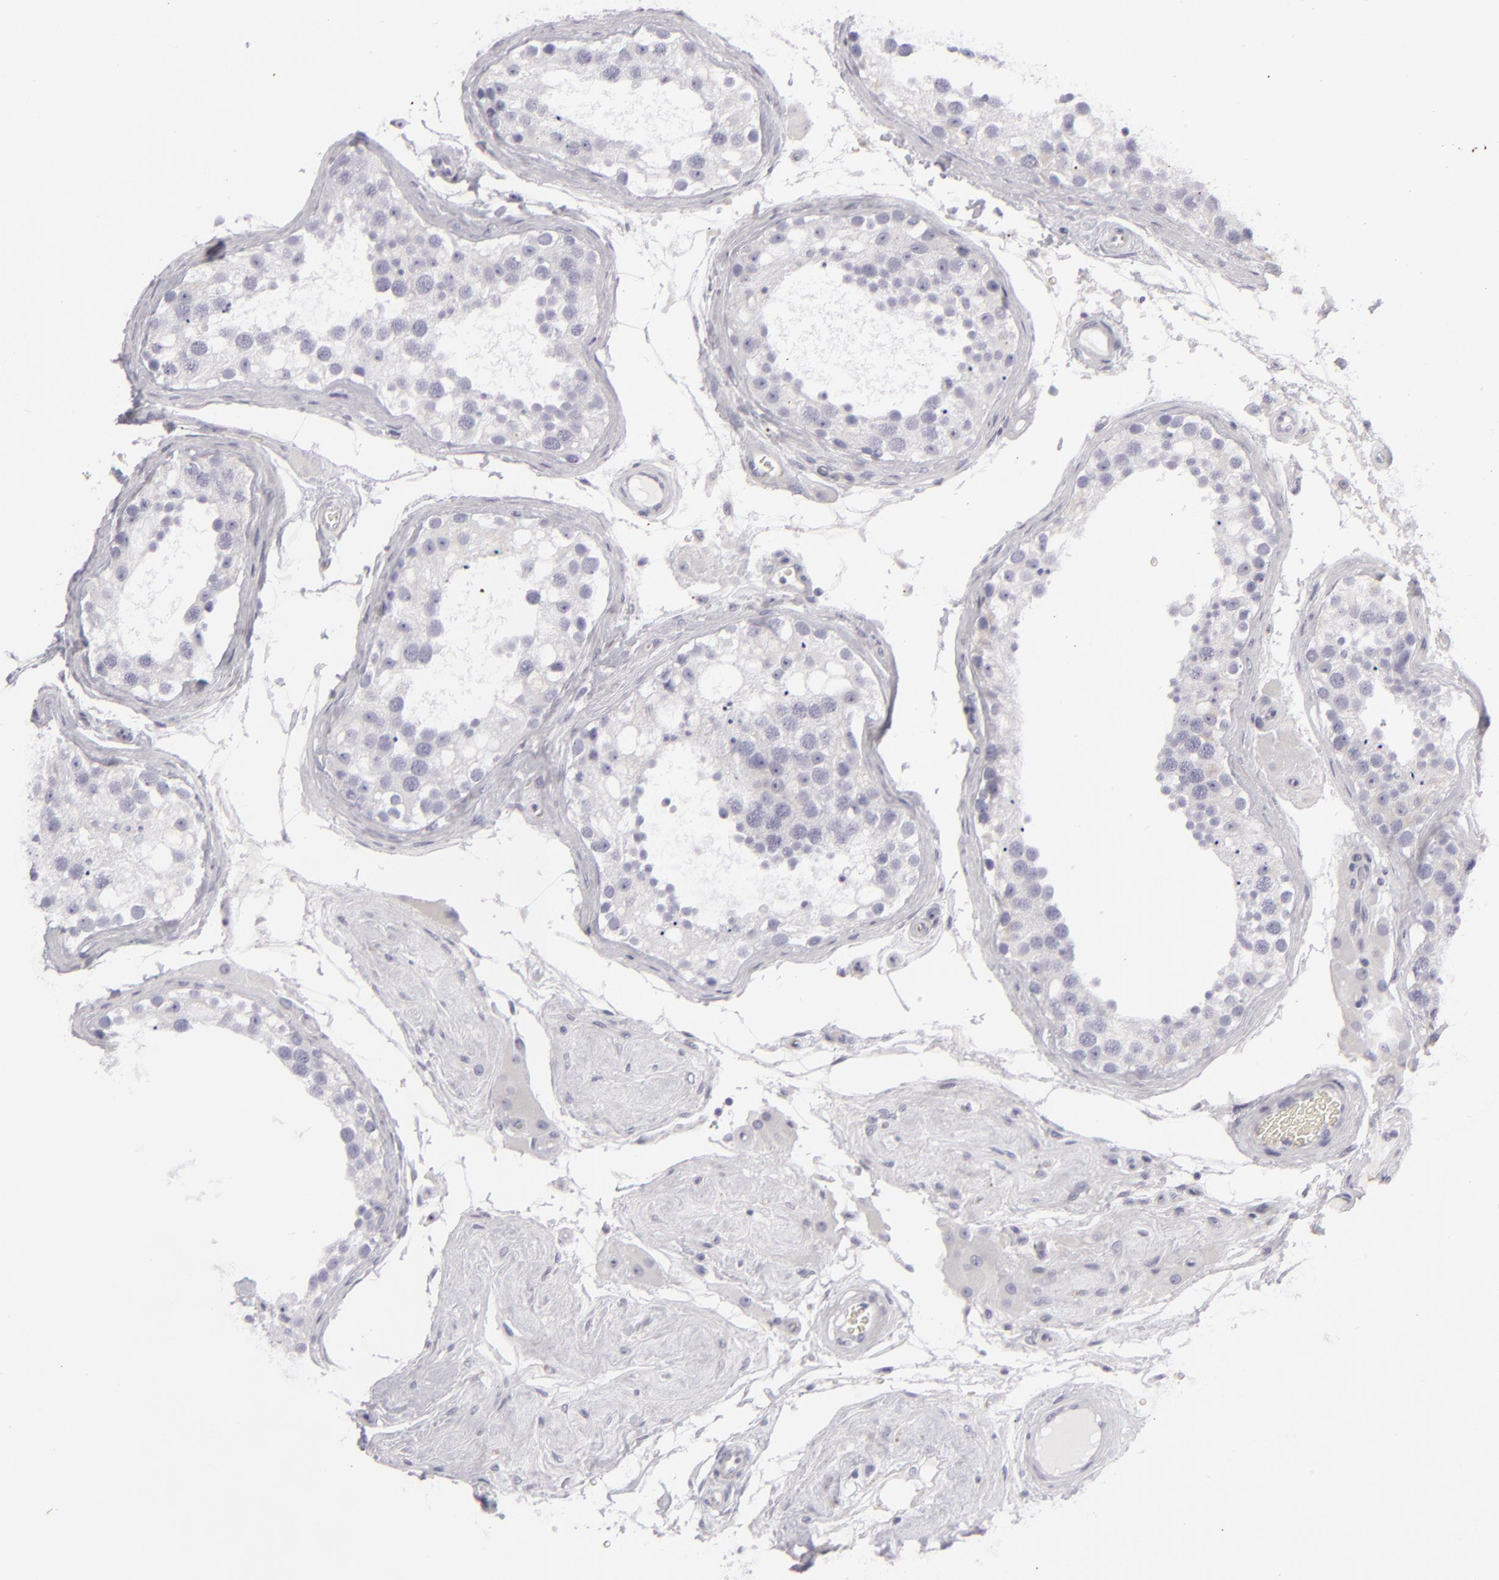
{"staining": {"intensity": "negative", "quantity": "none", "location": "none"}, "tissue": "testis", "cell_type": "Cells in seminiferous ducts", "image_type": "normal", "snomed": [{"axis": "morphology", "description": "Normal tissue, NOS"}, {"axis": "topography", "description": "Testis"}], "caption": "Cells in seminiferous ducts show no significant protein positivity in normal testis.", "gene": "KRT1", "patient": {"sex": "male", "age": 68}}